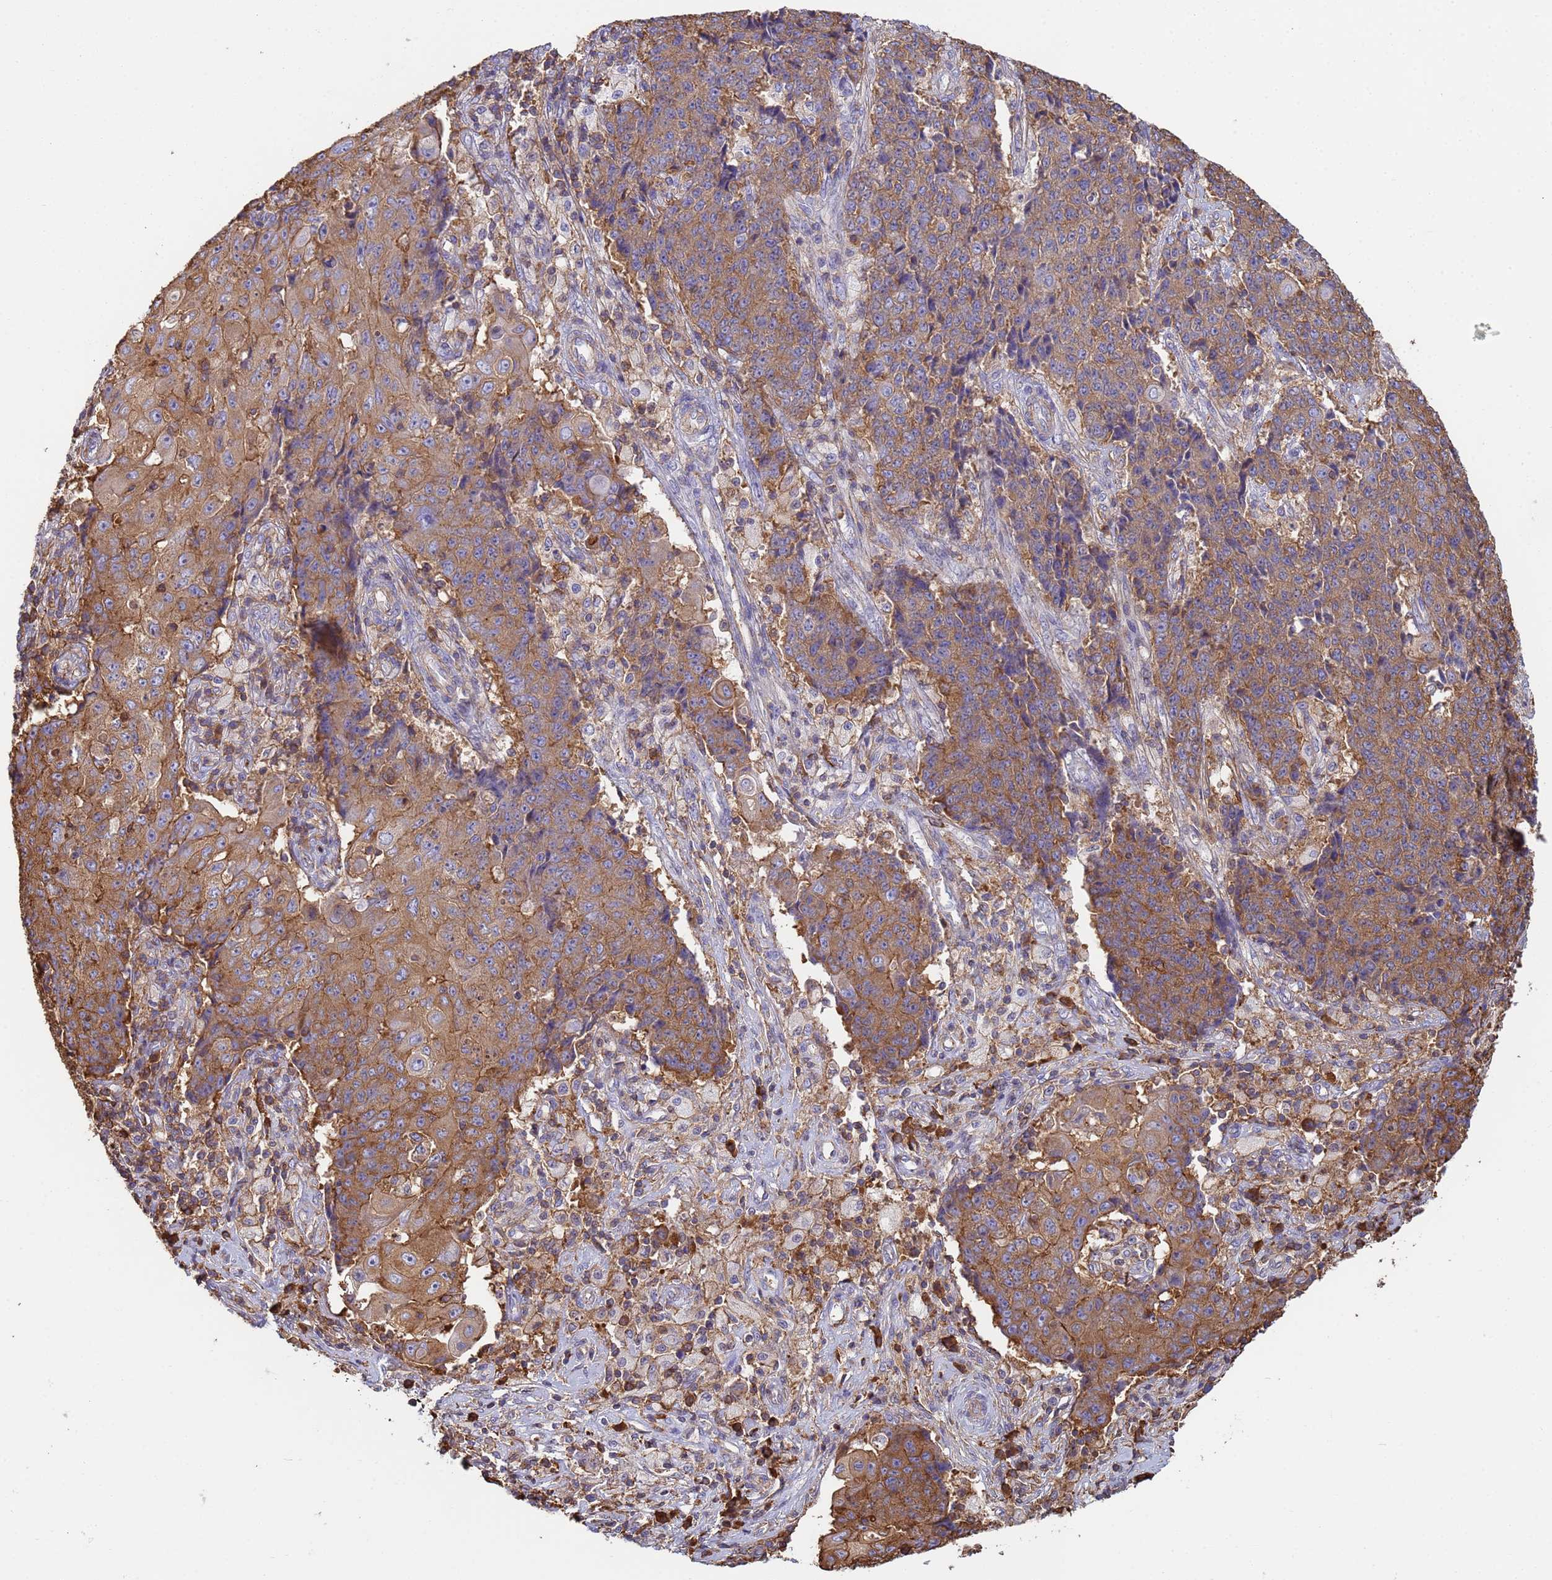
{"staining": {"intensity": "moderate", "quantity": ">75%", "location": "cytoplasmic/membranous"}, "tissue": "ovarian cancer", "cell_type": "Tumor cells", "image_type": "cancer", "snomed": [{"axis": "morphology", "description": "Carcinoma, endometroid"}, {"axis": "topography", "description": "Ovary"}], "caption": "Tumor cells demonstrate moderate cytoplasmic/membranous expression in about >75% of cells in ovarian cancer (endometroid carcinoma).", "gene": "ZNG1B", "patient": {"sex": "female", "age": 42}}